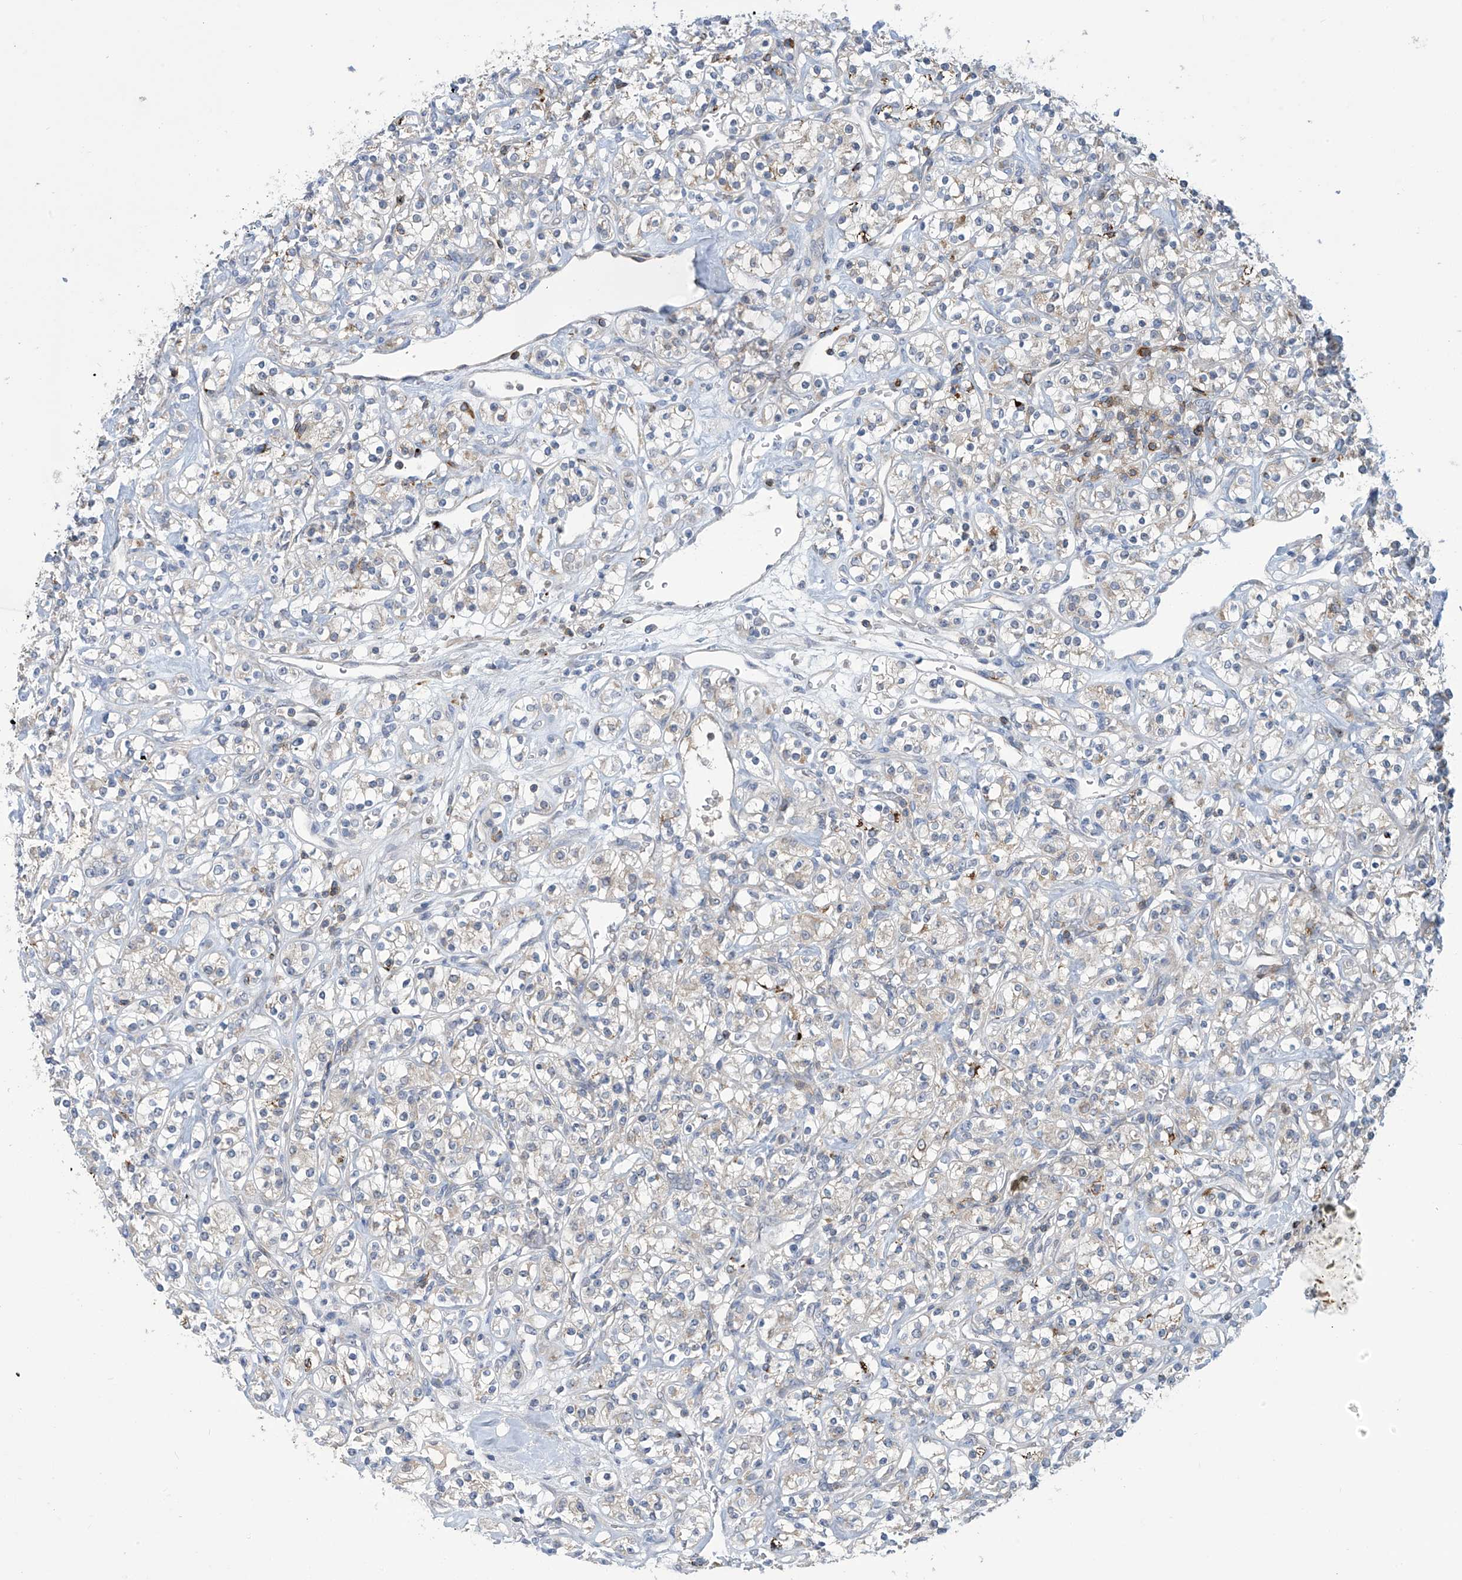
{"staining": {"intensity": "negative", "quantity": "none", "location": "none"}, "tissue": "renal cancer", "cell_type": "Tumor cells", "image_type": "cancer", "snomed": [{"axis": "morphology", "description": "Adenocarcinoma, NOS"}, {"axis": "topography", "description": "Kidney"}], "caption": "A high-resolution photomicrograph shows immunohistochemistry staining of renal adenocarcinoma, which exhibits no significant positivity in tumor cells.", "gene": "IBA57", "patient": {"sex": "male", "age": 77}}